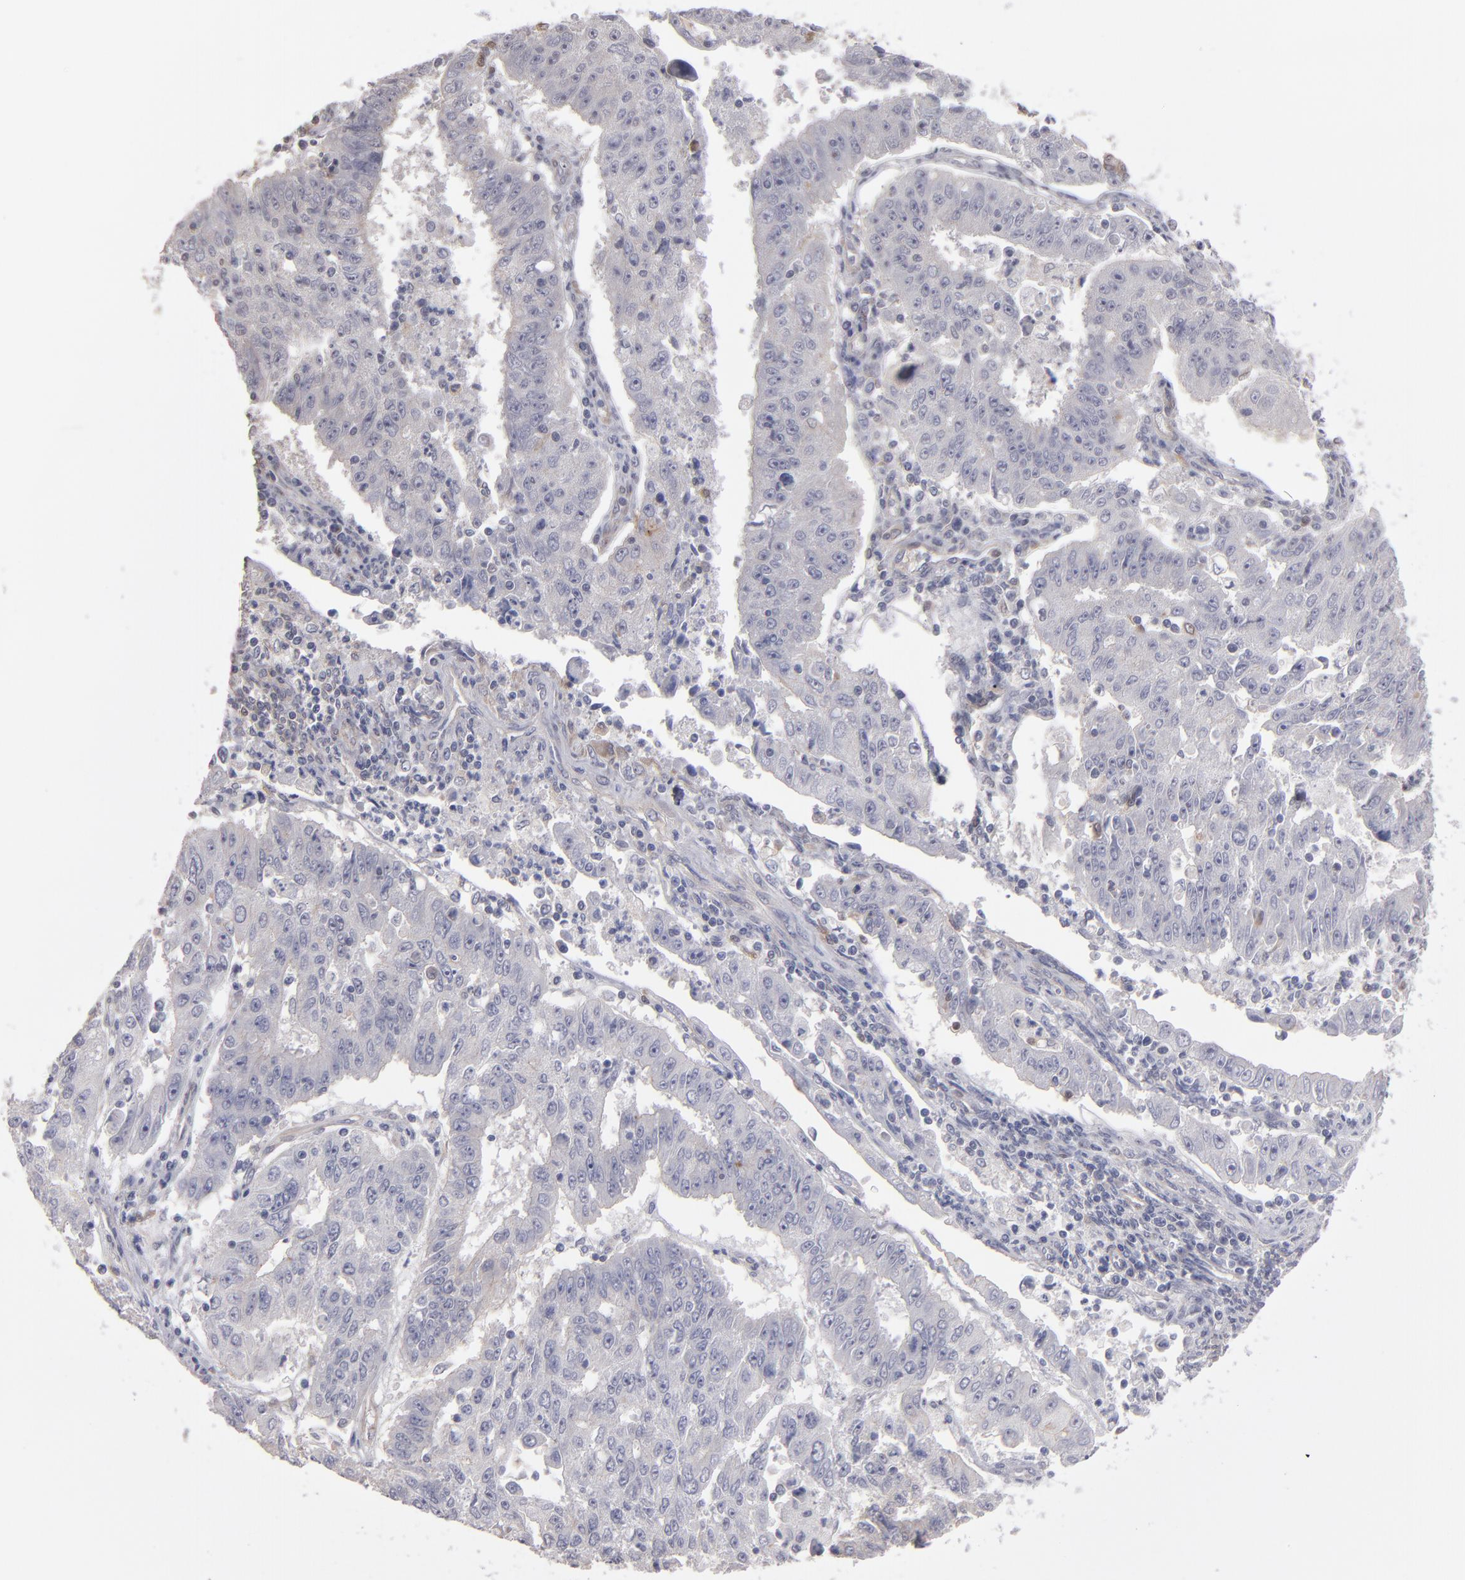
{"staining": {"intensity": "weak", "quantity": ">75%", "location": "cytoplasmic/membranous"}, "tissue": "endometrial cancer", "cell_type": "Tumor cells", "image_type": "cancer", "snomed": [{"axis": "morphology", "description": "Adenocarcinoma, NOS"}, {"axis": "topography", "description": "Endometrium"}], "caption": "Immunohistochemical staining of human endometrial adenocarcinoma shows low levels of weak cytoplasmic/membranous positivity in approximately >75% of tumor cells.", "gene": "NDRG2", "patient": {"sex": "female", "age": 42}}